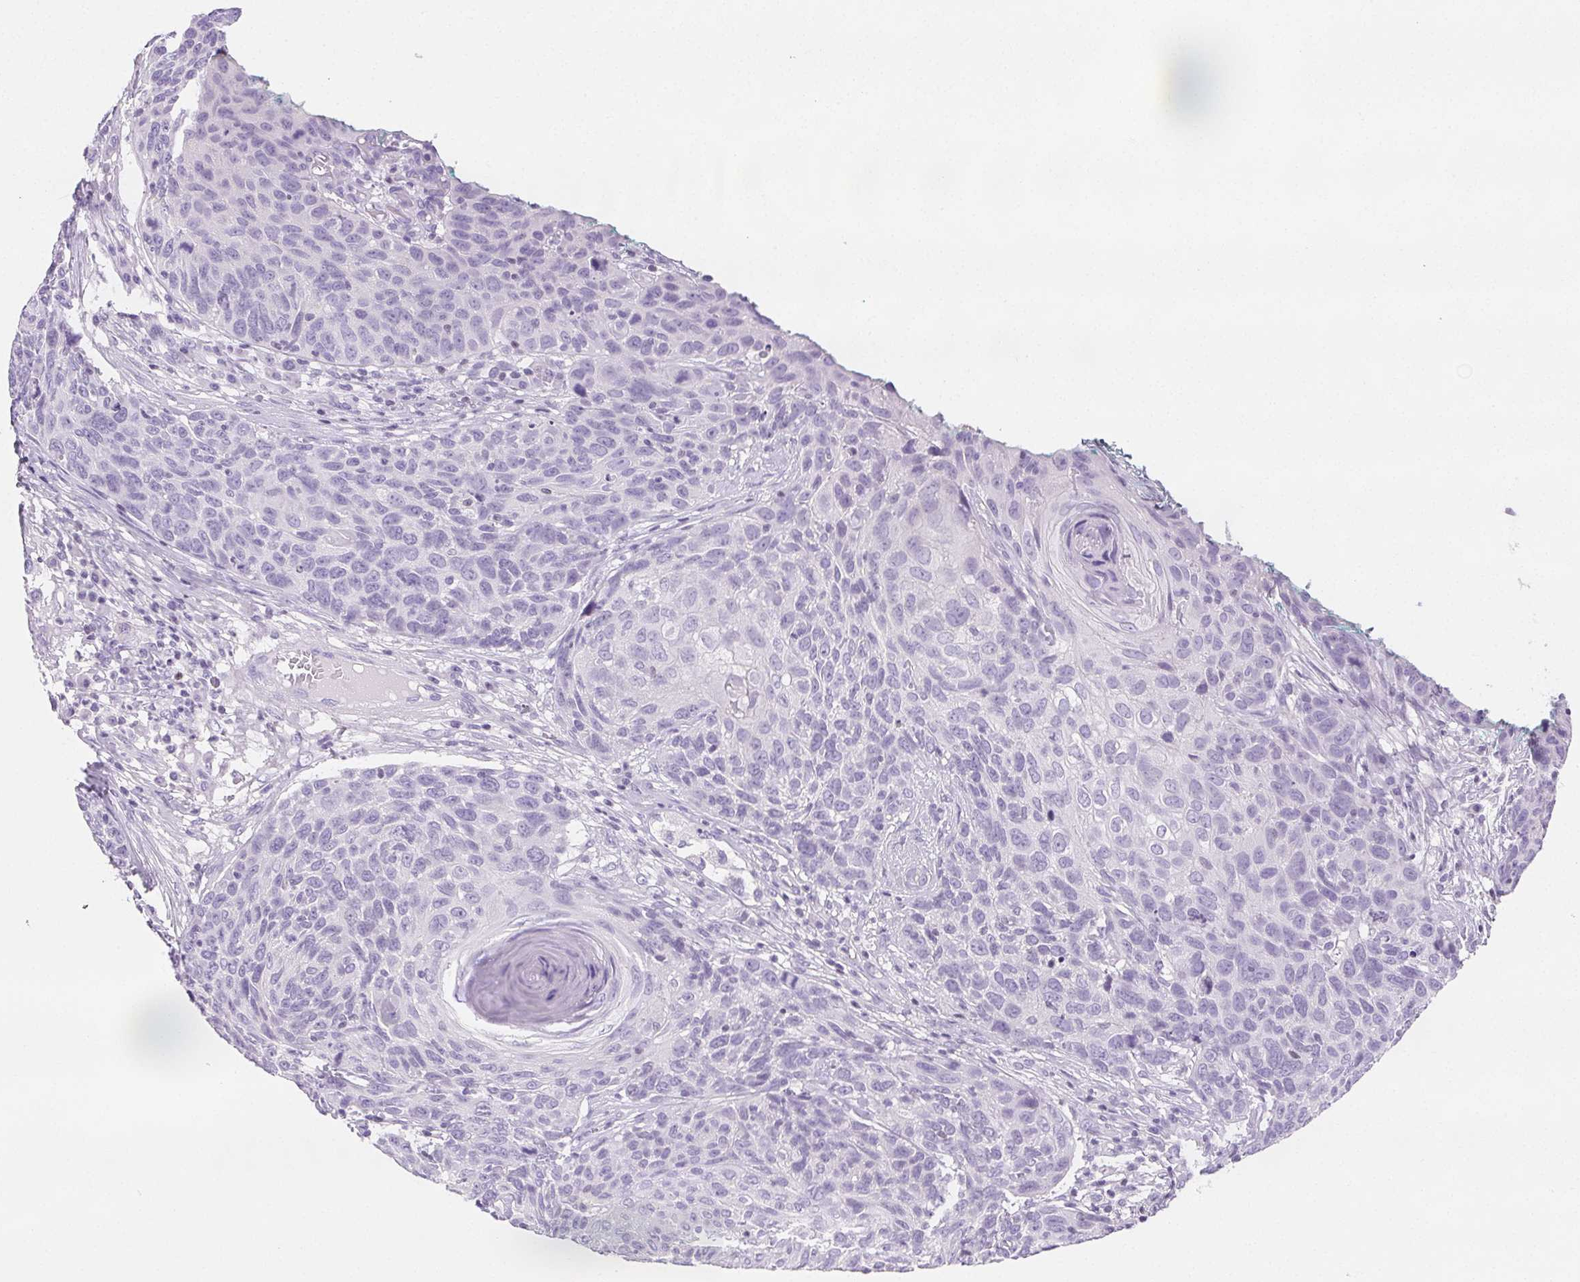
{"staining": {"intensity": "negative", "quantity": "none", "location": "none"}, "tissue": "skin cancer", "cell_type": "Tumor cells", "image_type": "cancer", "snomed": [{"axis": "morphology", "description": "Squamous cell carcinoma, NOS"}, {"axis": "topography", "description": "Skin"}], "caption": "IHC histopathology image of neoplastic tissue: squamous cell carcinoma (skin) stained with DAB shows no significant protein expression in tumor cells.", "gene": "BEND2", "patient": {"sex": "male", "age": 92}}